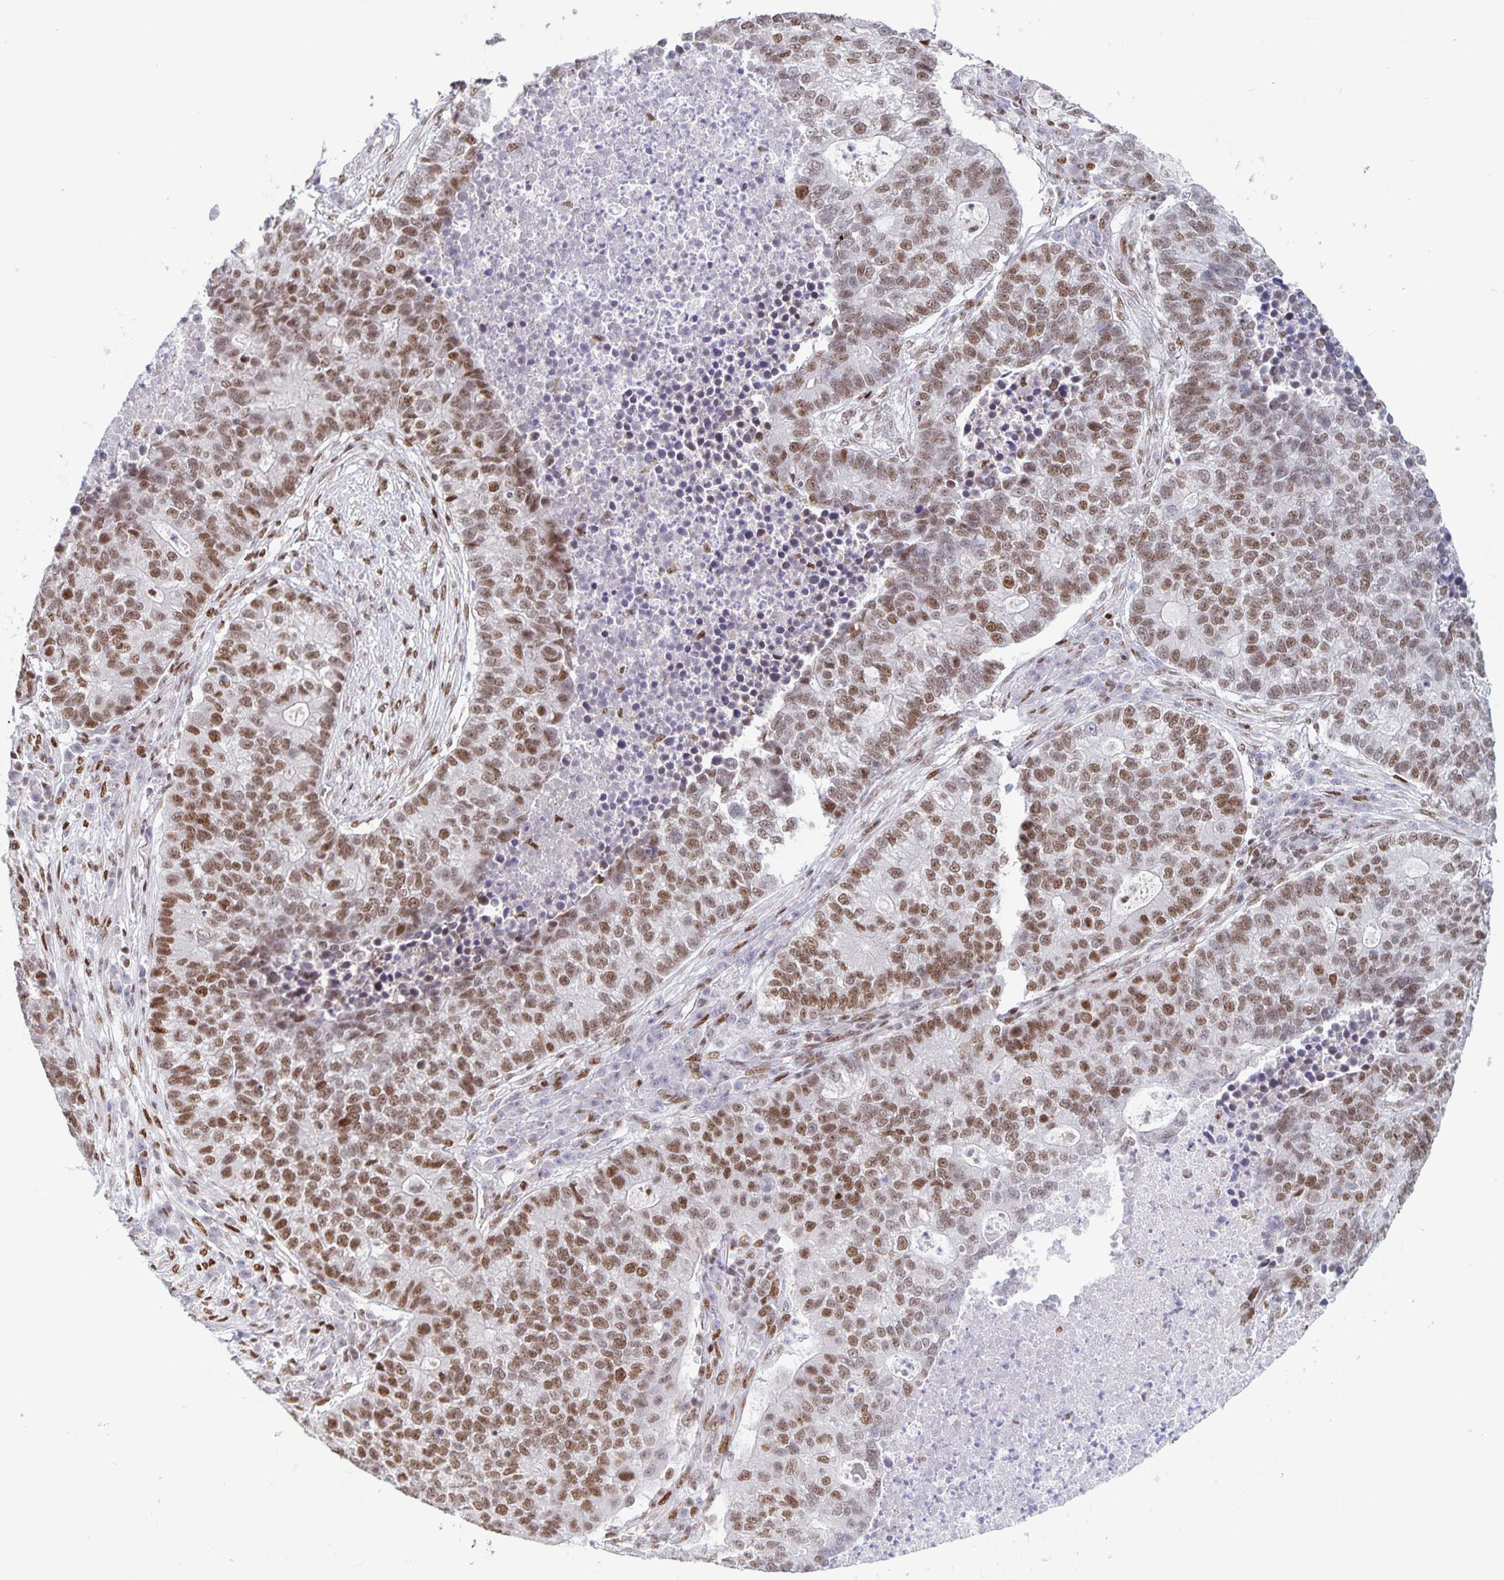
{"staining": {"intensity": "moderate", "quantity": ">75%", "location": "nuclear"}, "tissue": "lung cancer", "cell_type": "Tumor cells", "image_type": "cancer", "snomed": [{"axis": "morphology", "description": "Adenocarcinoma, NOS"}, {"axis": "topography", "description": "Lung"}], "caption": "A photomicrograph showing moderate nuclear staining in about >75% of tumor cells in lung adenocarcinoma, as visualized by brown immunohistochemical staining.", "gene": "JUND", "patient": {"sex": "male", "age": 57}}